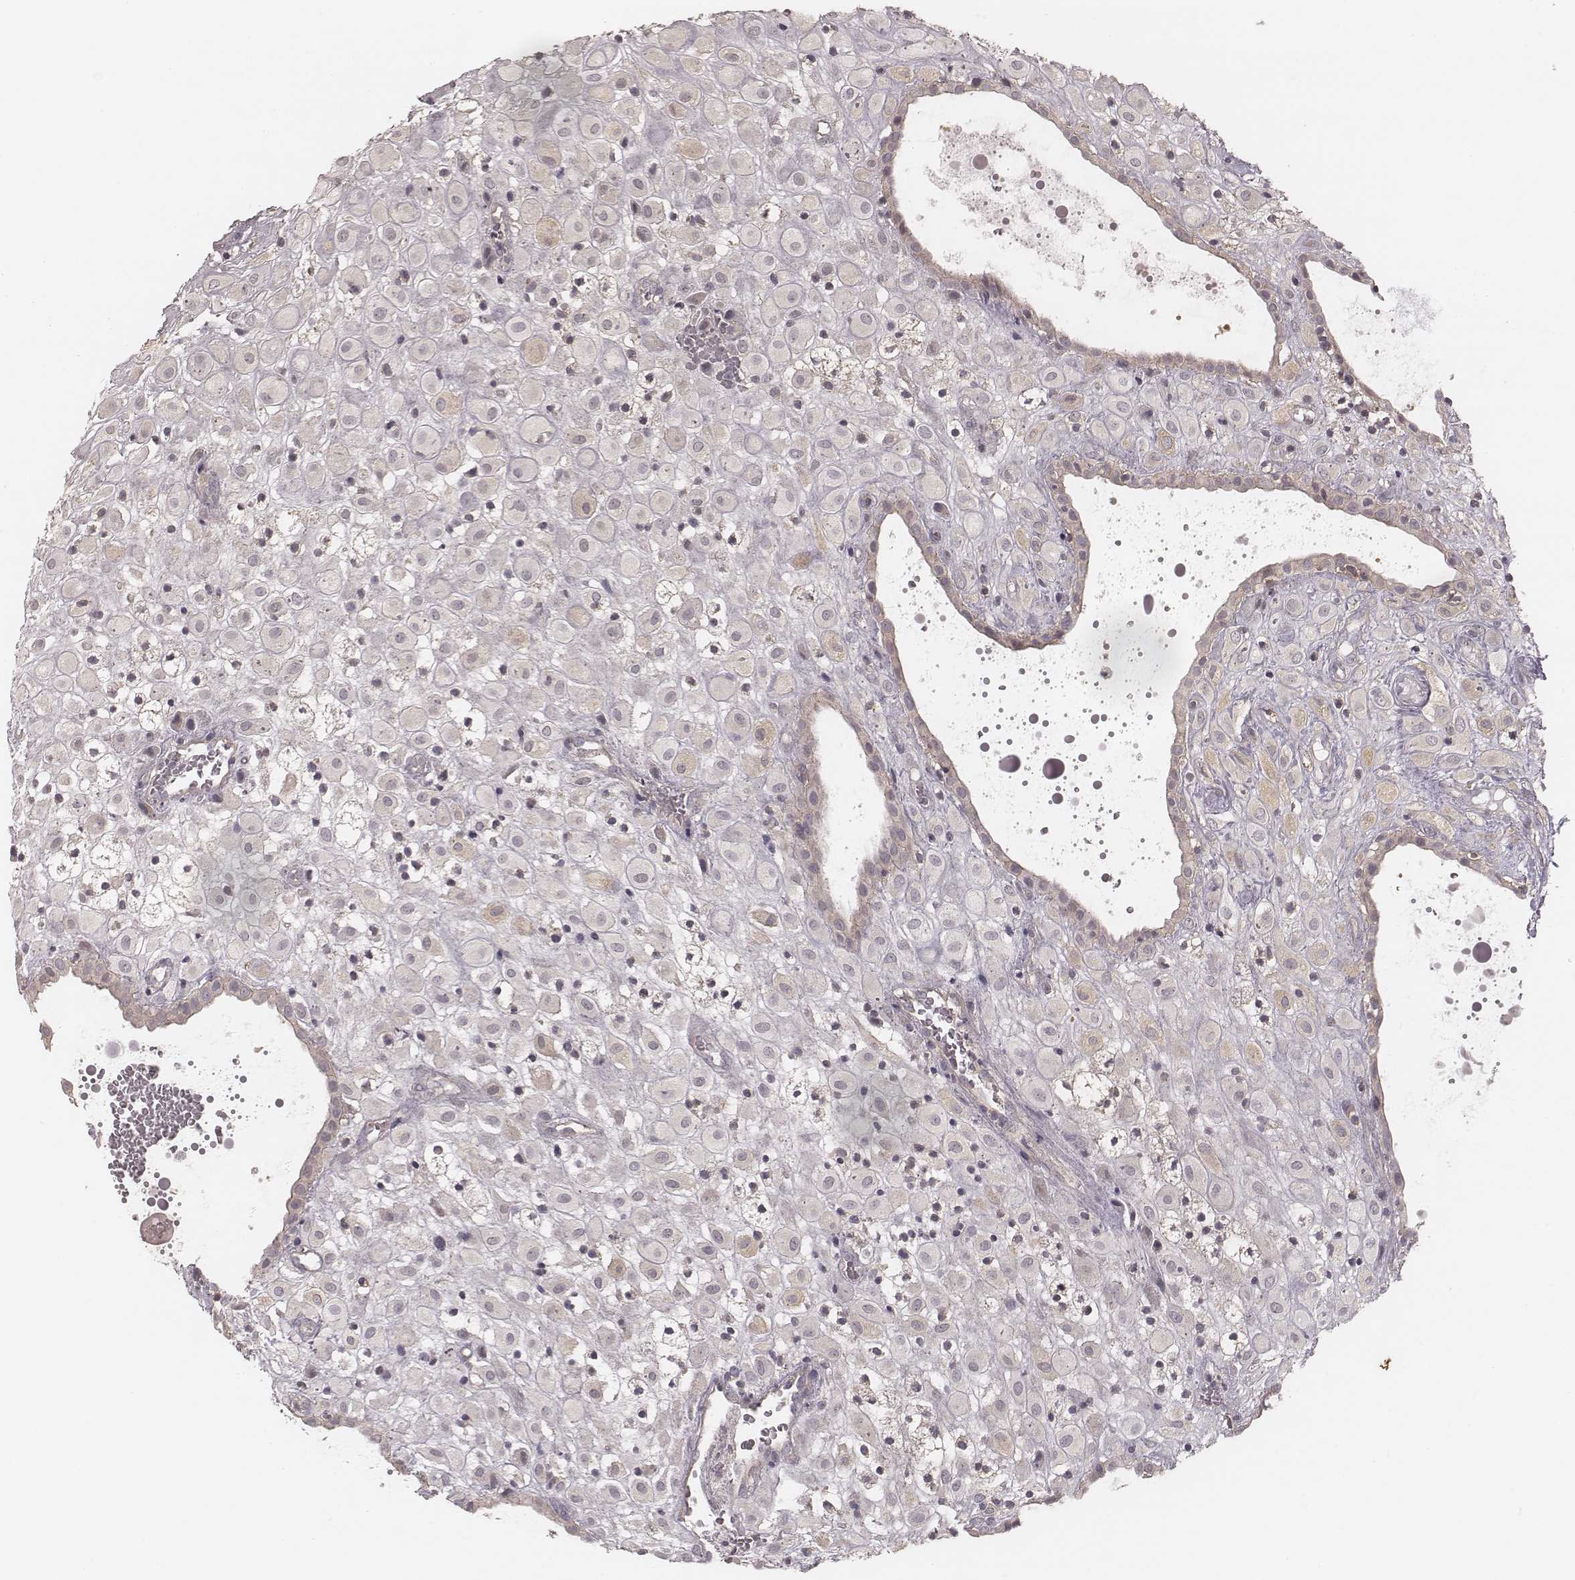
{"staining": {"intensity": "weak", "quantity": "<25%", "location": "cytoplasmic/membranous"}, "tissue": "placenta", "cell_type": "Decidual cells", "image_type": "normal", "snomed": [{"axis": "morphology", "description": "Normal tissue, NOS"}, {"axis": "topography", "description": "Placenta"}], "caption": "Micrograph shows no significant protein expression in decidual cells of unremarkable placenta. (DAB (3,3'-diaminobenzidine) IHC visualized using brightfield microscopy, high magnification).", "gene": "TDRD5", "patient": {"sex": "female", "age": 24}}